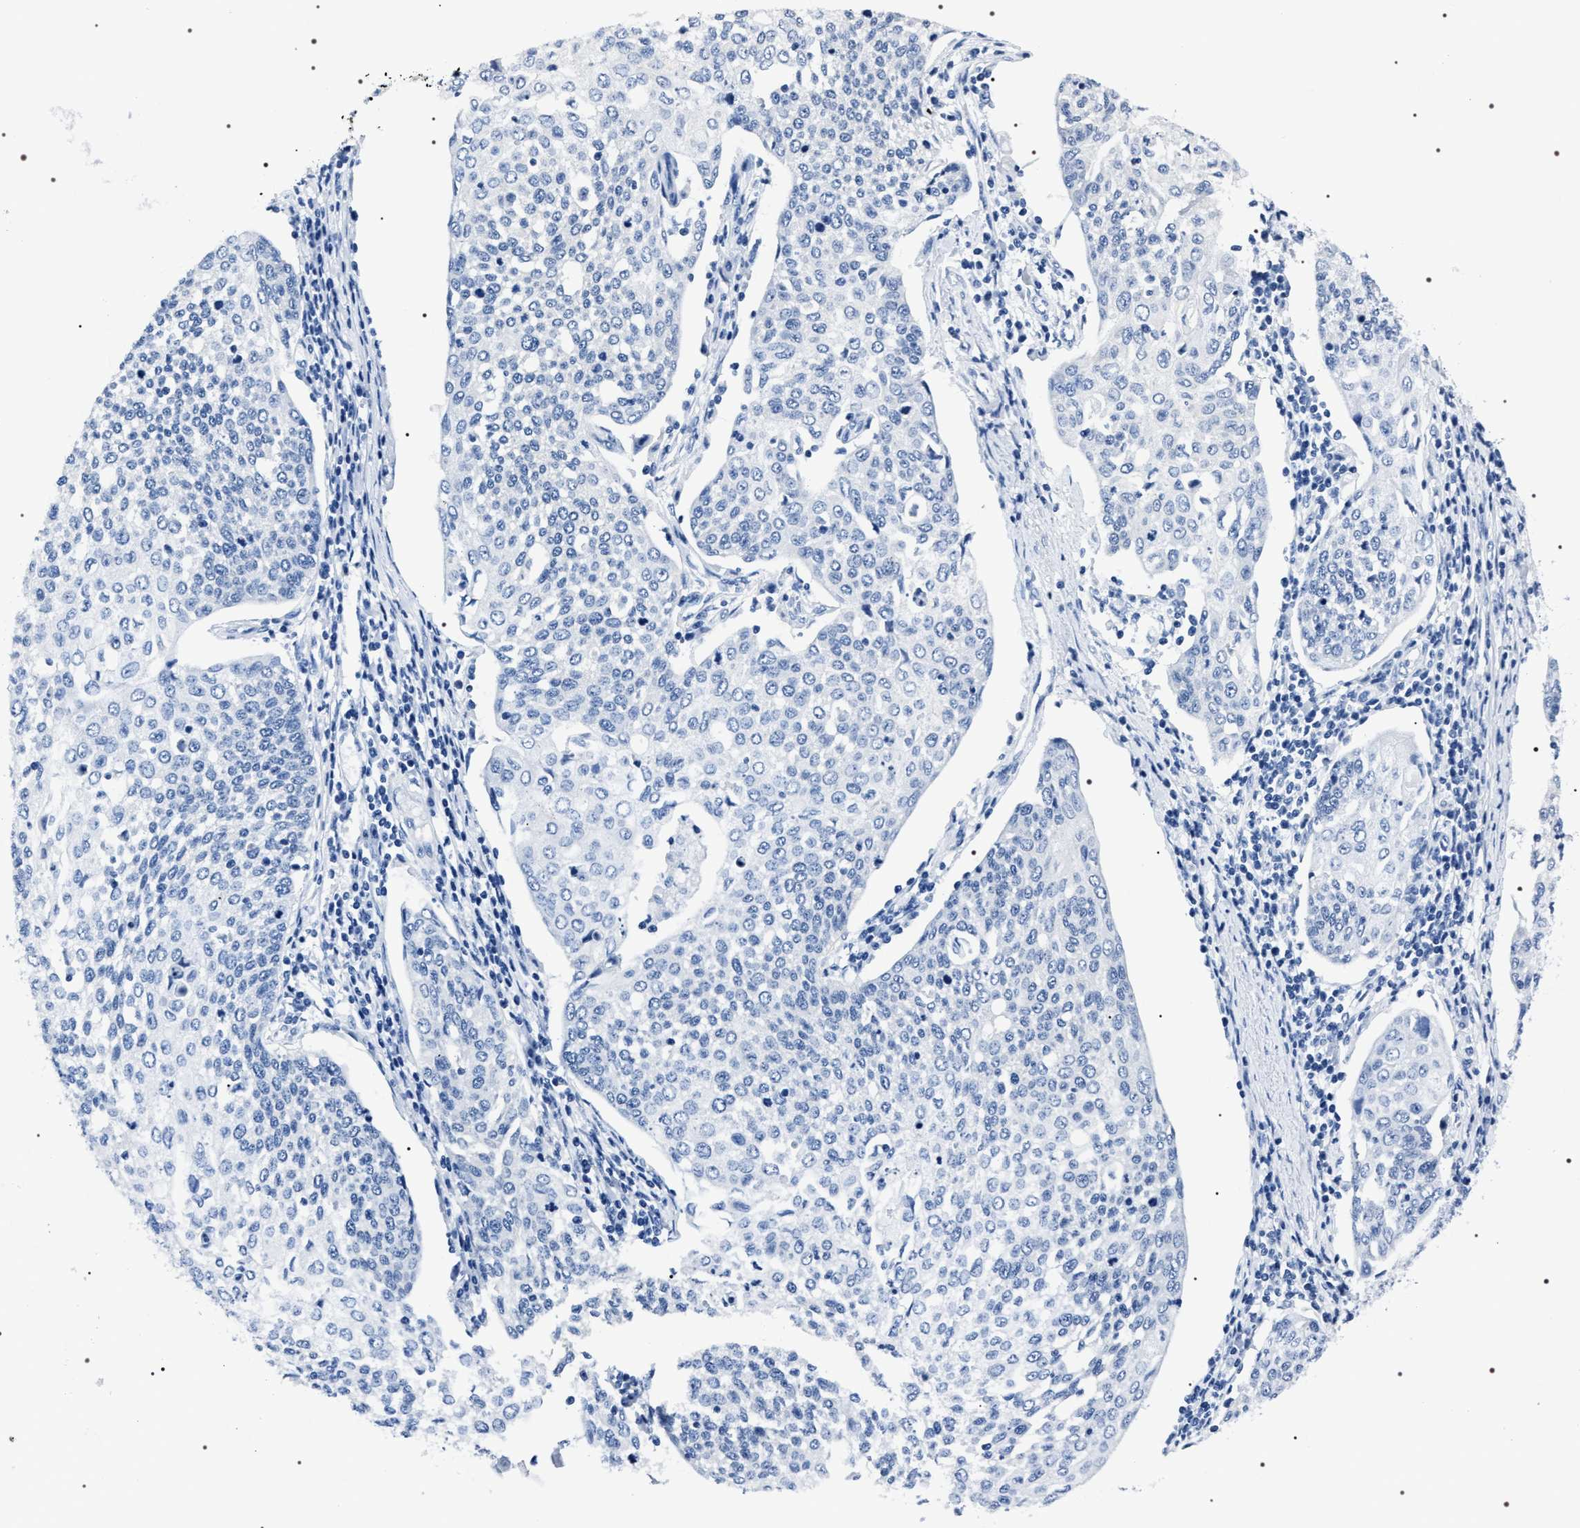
{"staining": {"intensity": "negative", "quantity": "none", "location": "none"}, "tissue": "cervical cancer", "cell_type": "Tumor cells", "image_type": "cancer", "snomed": [{"axis": "morphology", "description": "Squamous cell carcinoma, NOS"}, {"axis": "topography", "description": "Cervix"}], "caption": "Immunohistochemical staining of human cervical squamous cell carcinoma demonstrates no significant positivity in tumor cells.", "gene": "ADH4", "patient": {"sex": "female", "age": 34}}